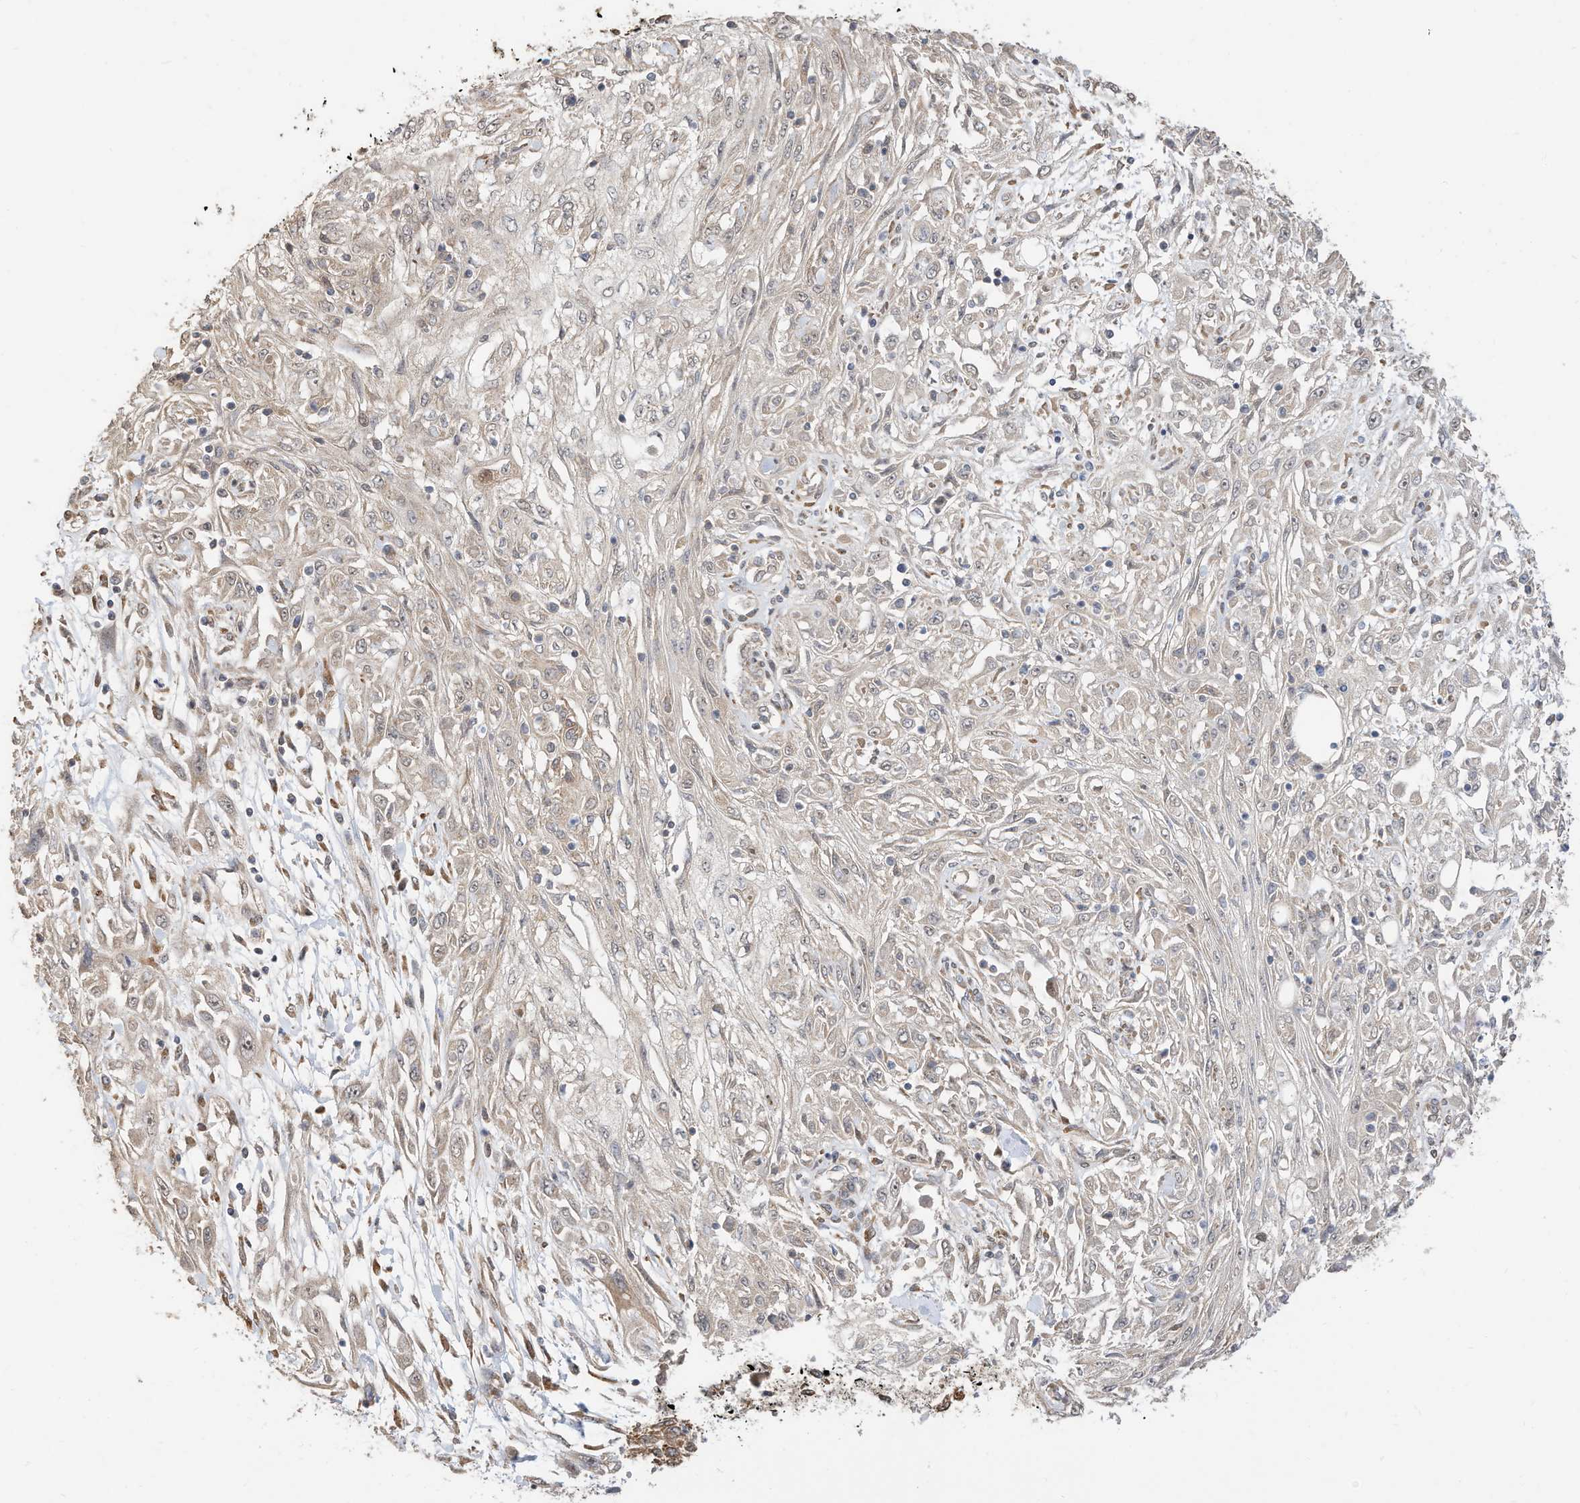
{"staining": {"intensity": "weak", "quantity": "<25%", "location": "cytoplasmic/membranous"}, "tissue": "skin cancer", "cell_type": "Tumor cells", "image_type": "cancer", "snomed": [{"axis": "morphology", "description": "Squamous cell carcinoma, NOS"}, {"axis": "morphology", "description": "Squamous cell carcinoma, metastatic, NOS"}, {"axis": "topography", "description": "Skin"}, {"axis": "topography", "description": "Lymph node"}], "caption": "DAB (3,3'-diaminobenzidine) immunohistochemical staining of skin metastatic squamous cell carcinoma shows no significant positivity in tumor cells. (DAB (3,3'-diaminobenzidine) immunohistochemistry, high magnification).", "gene": "CAGE1", "patient": {"sex": "male", "age": 75}}